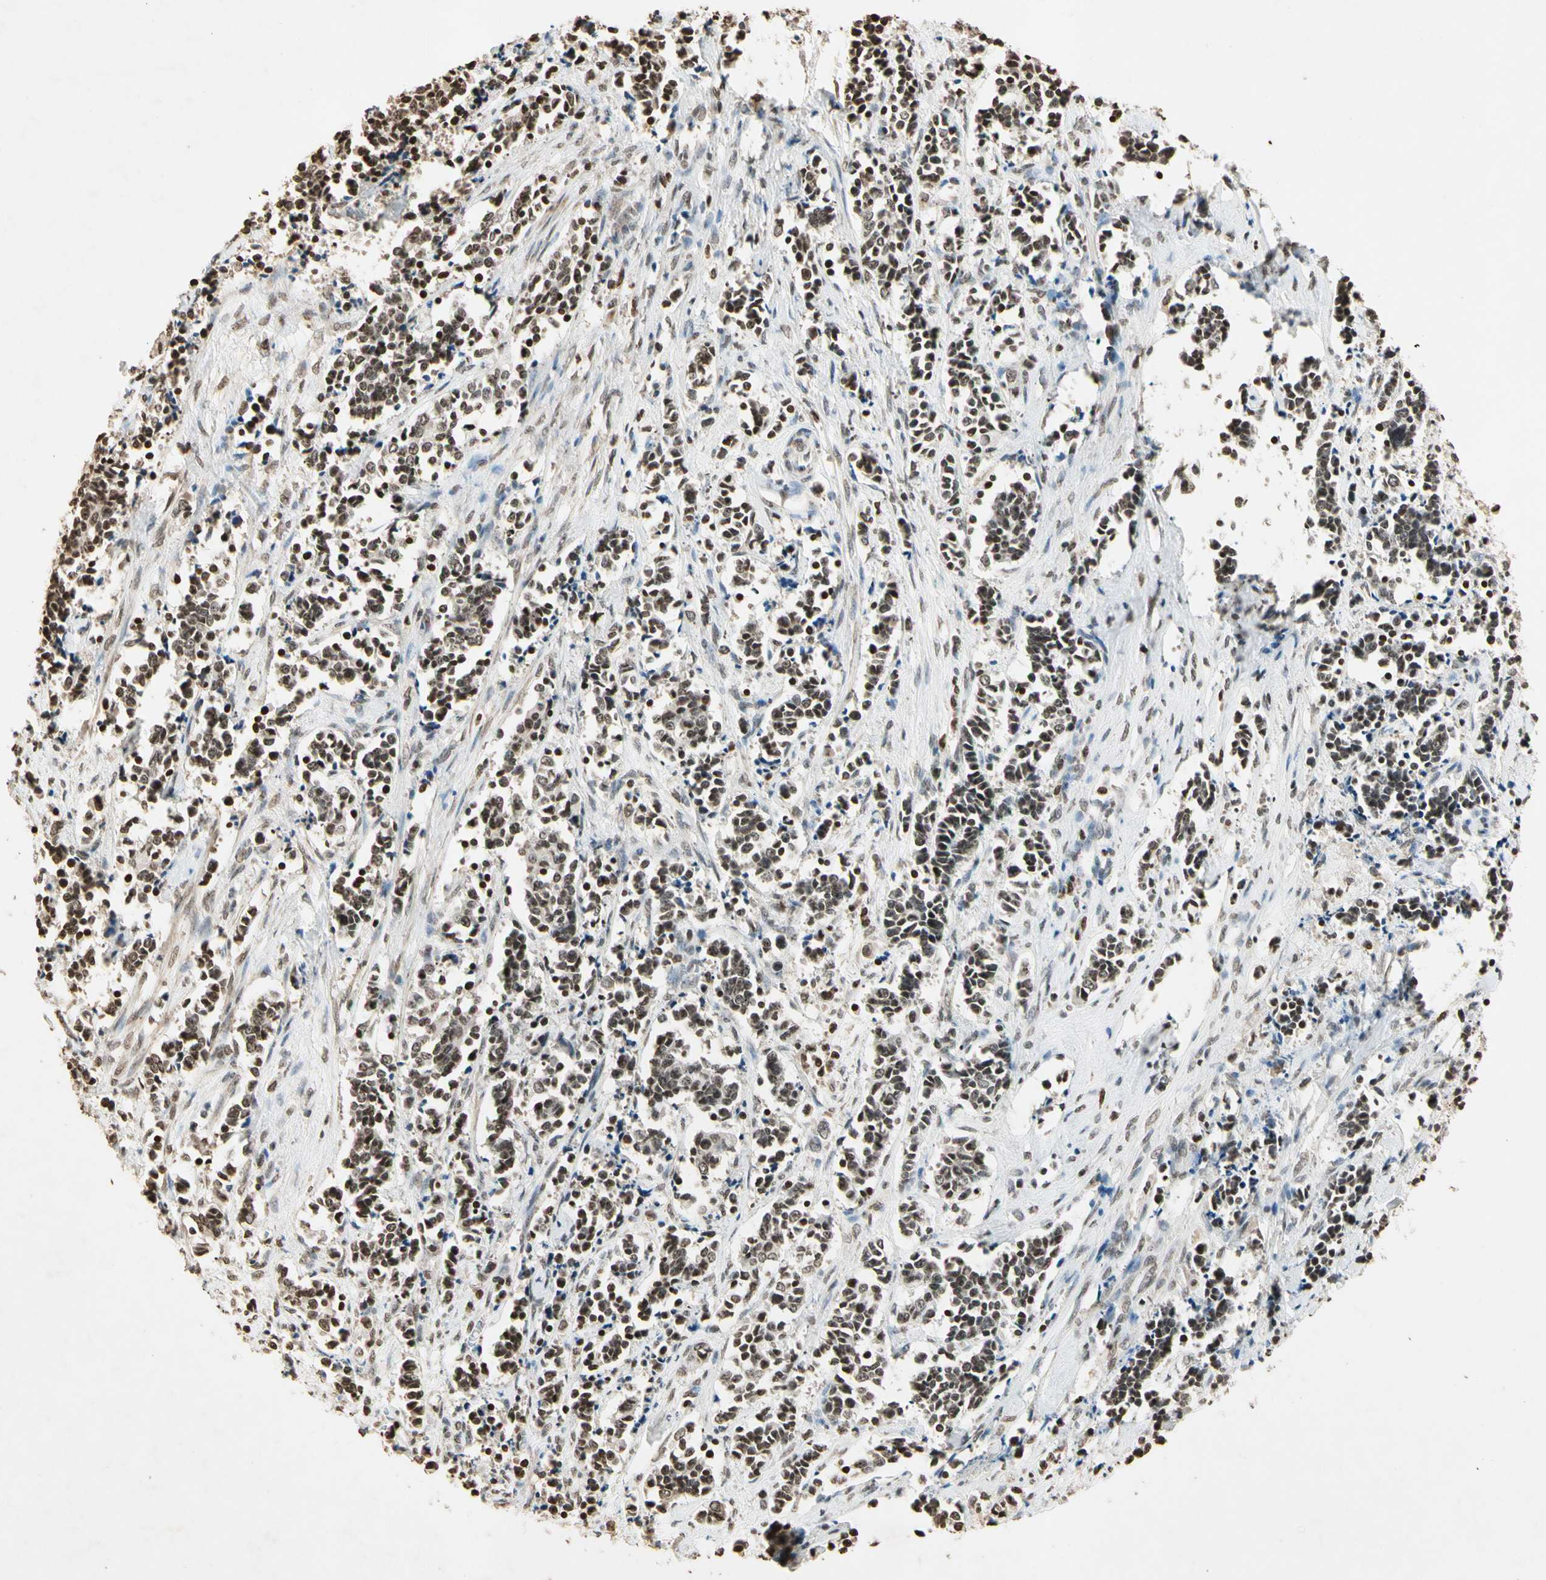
{"staining": {"intensity": "moderate", "quantity": "25%-75%", "location": "nuclear"}, "tissue": "cervical cancer", "cell_type": "Tumor cells", "image_type": "cancer", "snomed": [{"axis": "morphology", "description": "Squamous cell carcinoma, NOS"}, {"axis": "topography", "description": "Cervix"}], "caption": "Protein expression analysis of cervical cancer reveals moderate nuclear staining in approximately 25%-75% of tumor cells.", "gene": "TOP1", "patient": {"sex": "female", "age": 35}}